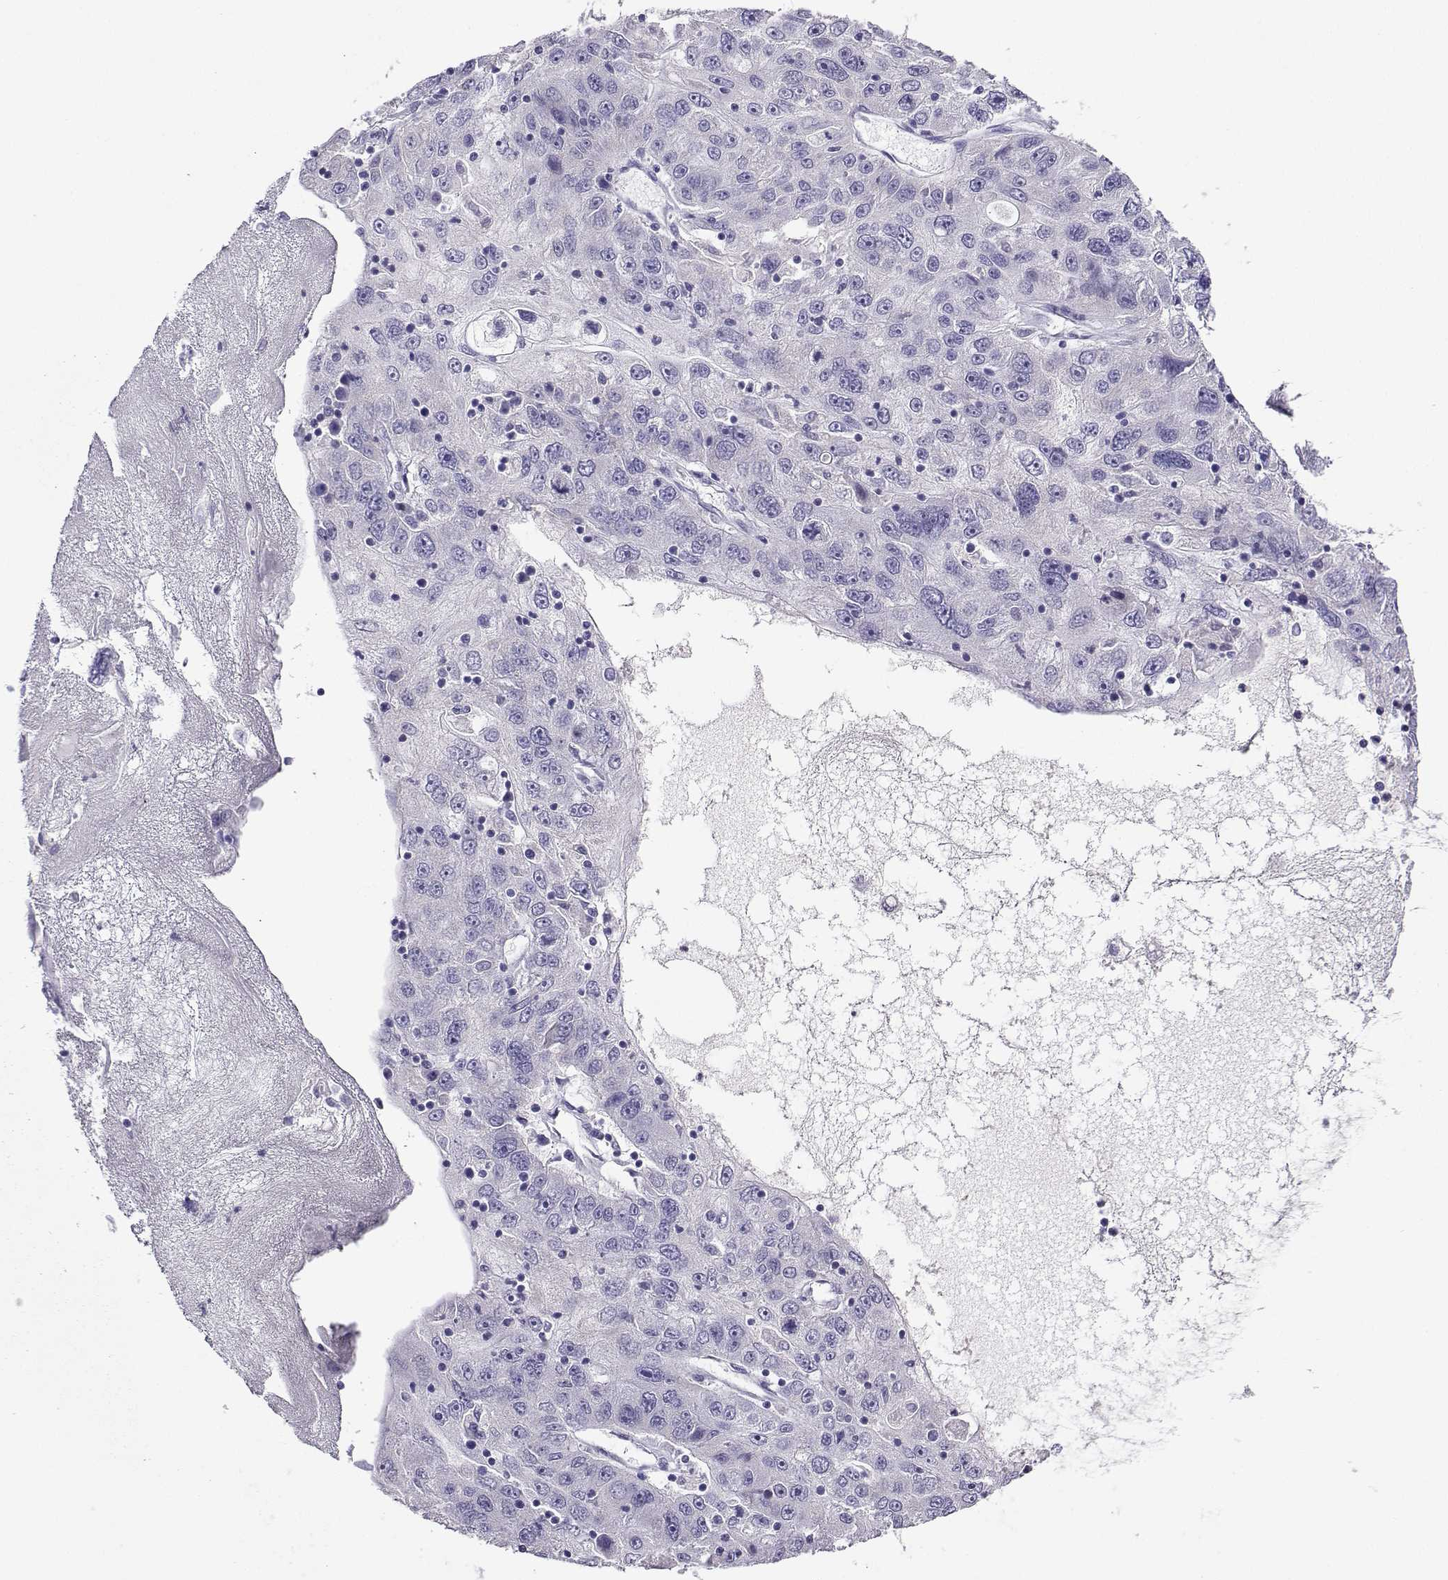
{"staining": {"intensity": "negative", "quantity": "none", "location": "none"}, "tissue": "stomach cancer", "cell_type": "Tumor cells", "image_type": "cancer", "snomed": [{"axis": "morphology", "description": "Adenocarcinoma, NOS"}, {"axis": "topography", "description": "Stomach"}], "caption": "This is an immunohistochemistry micrograph of stomach cancer. There is no expression in tumor cells.", "gene": "LINGO1", "patient": {"sex": "male", "age": 56}}